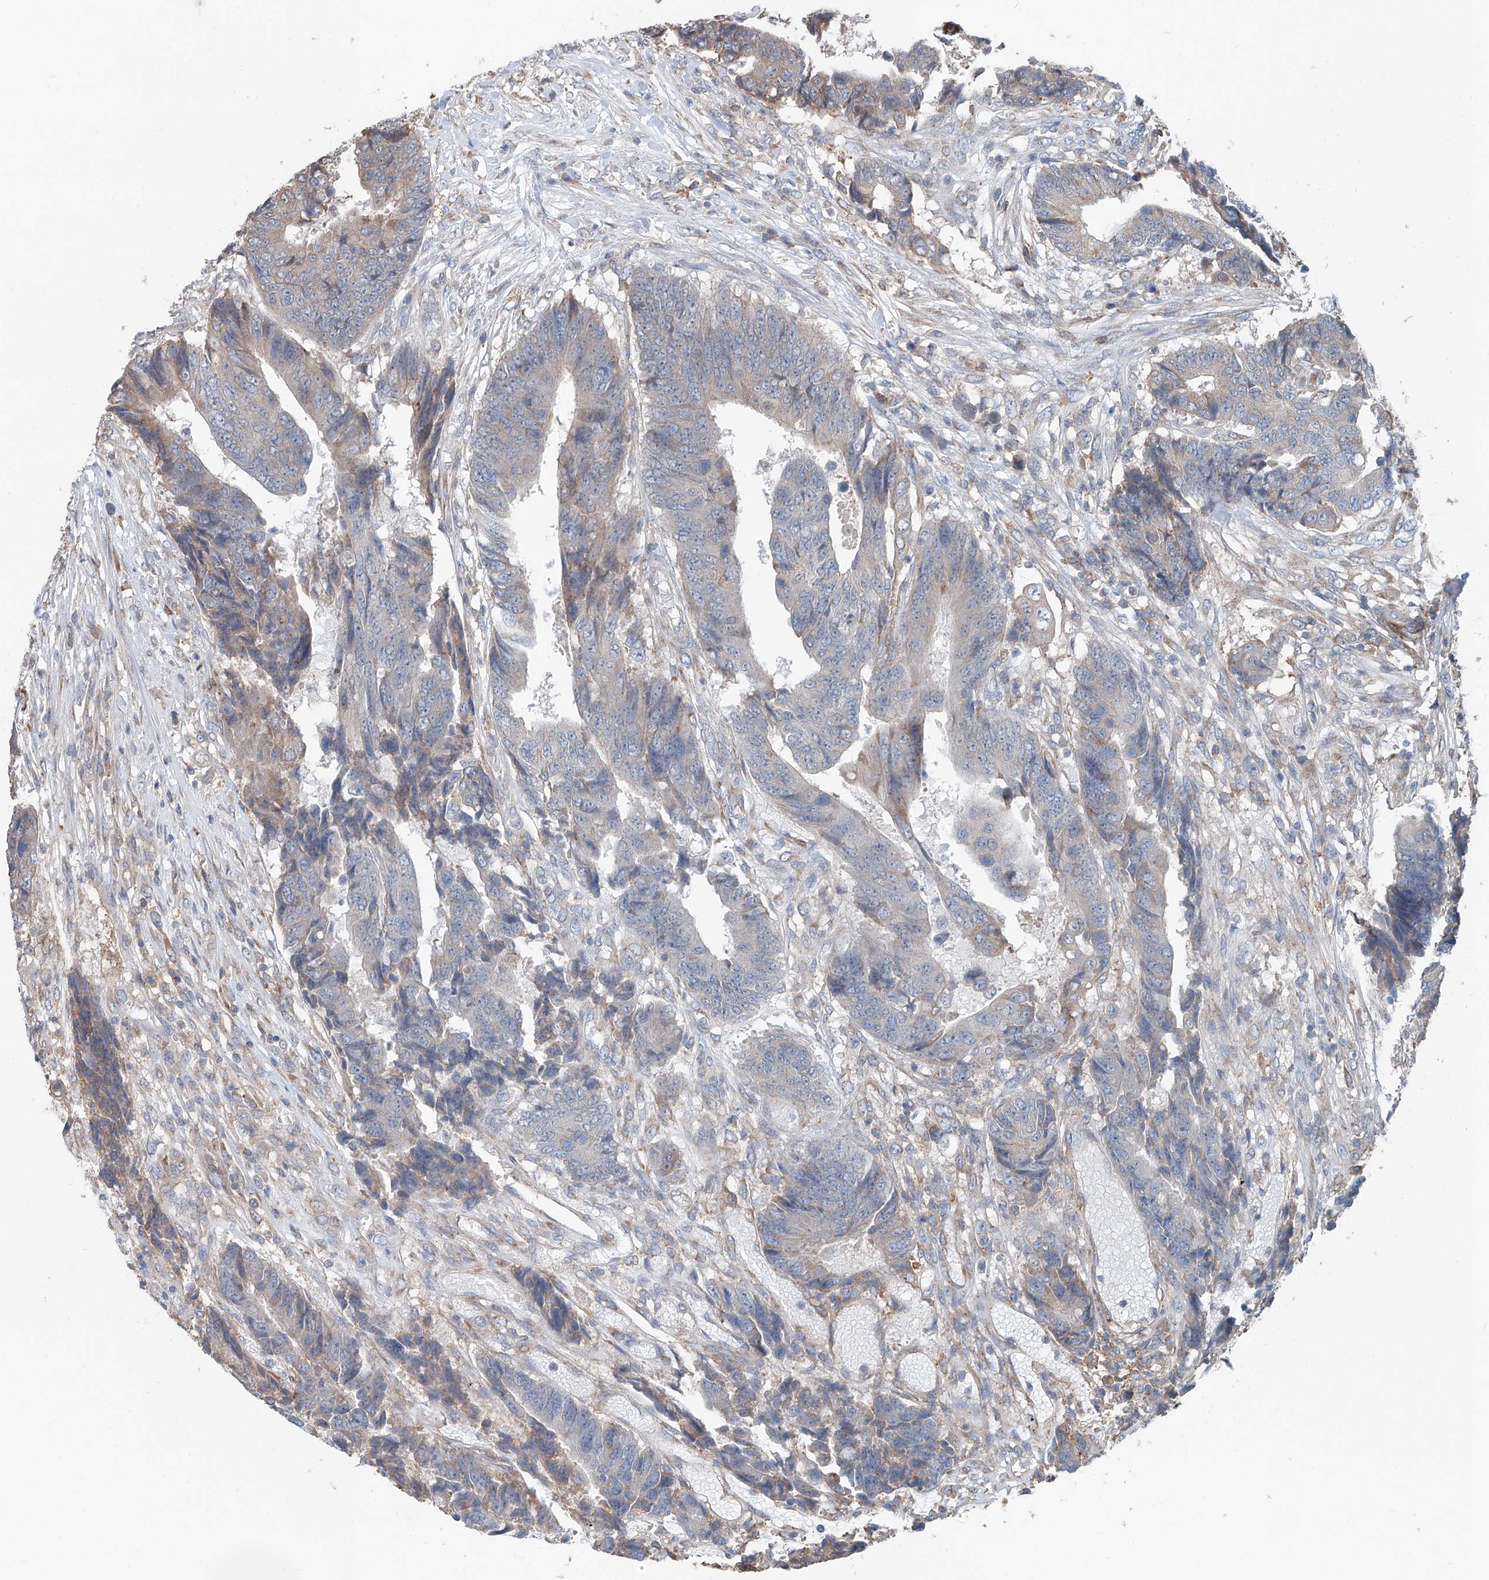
{"staining": {"intensity": "weak", "quantity": "<25%", "location": "cytoplasmic/membranous"}, "tissue": "colorectal cancer", "cell_type": "Tumor cells", "image_type": "cancer", "snomed": [{"axis": "morphology", "description": "Adenocarcinoma, NOS"}, {"axis": "topography", "description": "Rectum"}], "caption": "Immunohistochemistry (IHC) of human adenocarcinoma (colorectal) exhibits no expression in tumor cells. Nuclei are stained in blue.", "gene": "KCNK10", "patient": {"sex": "male", "age": 84}}